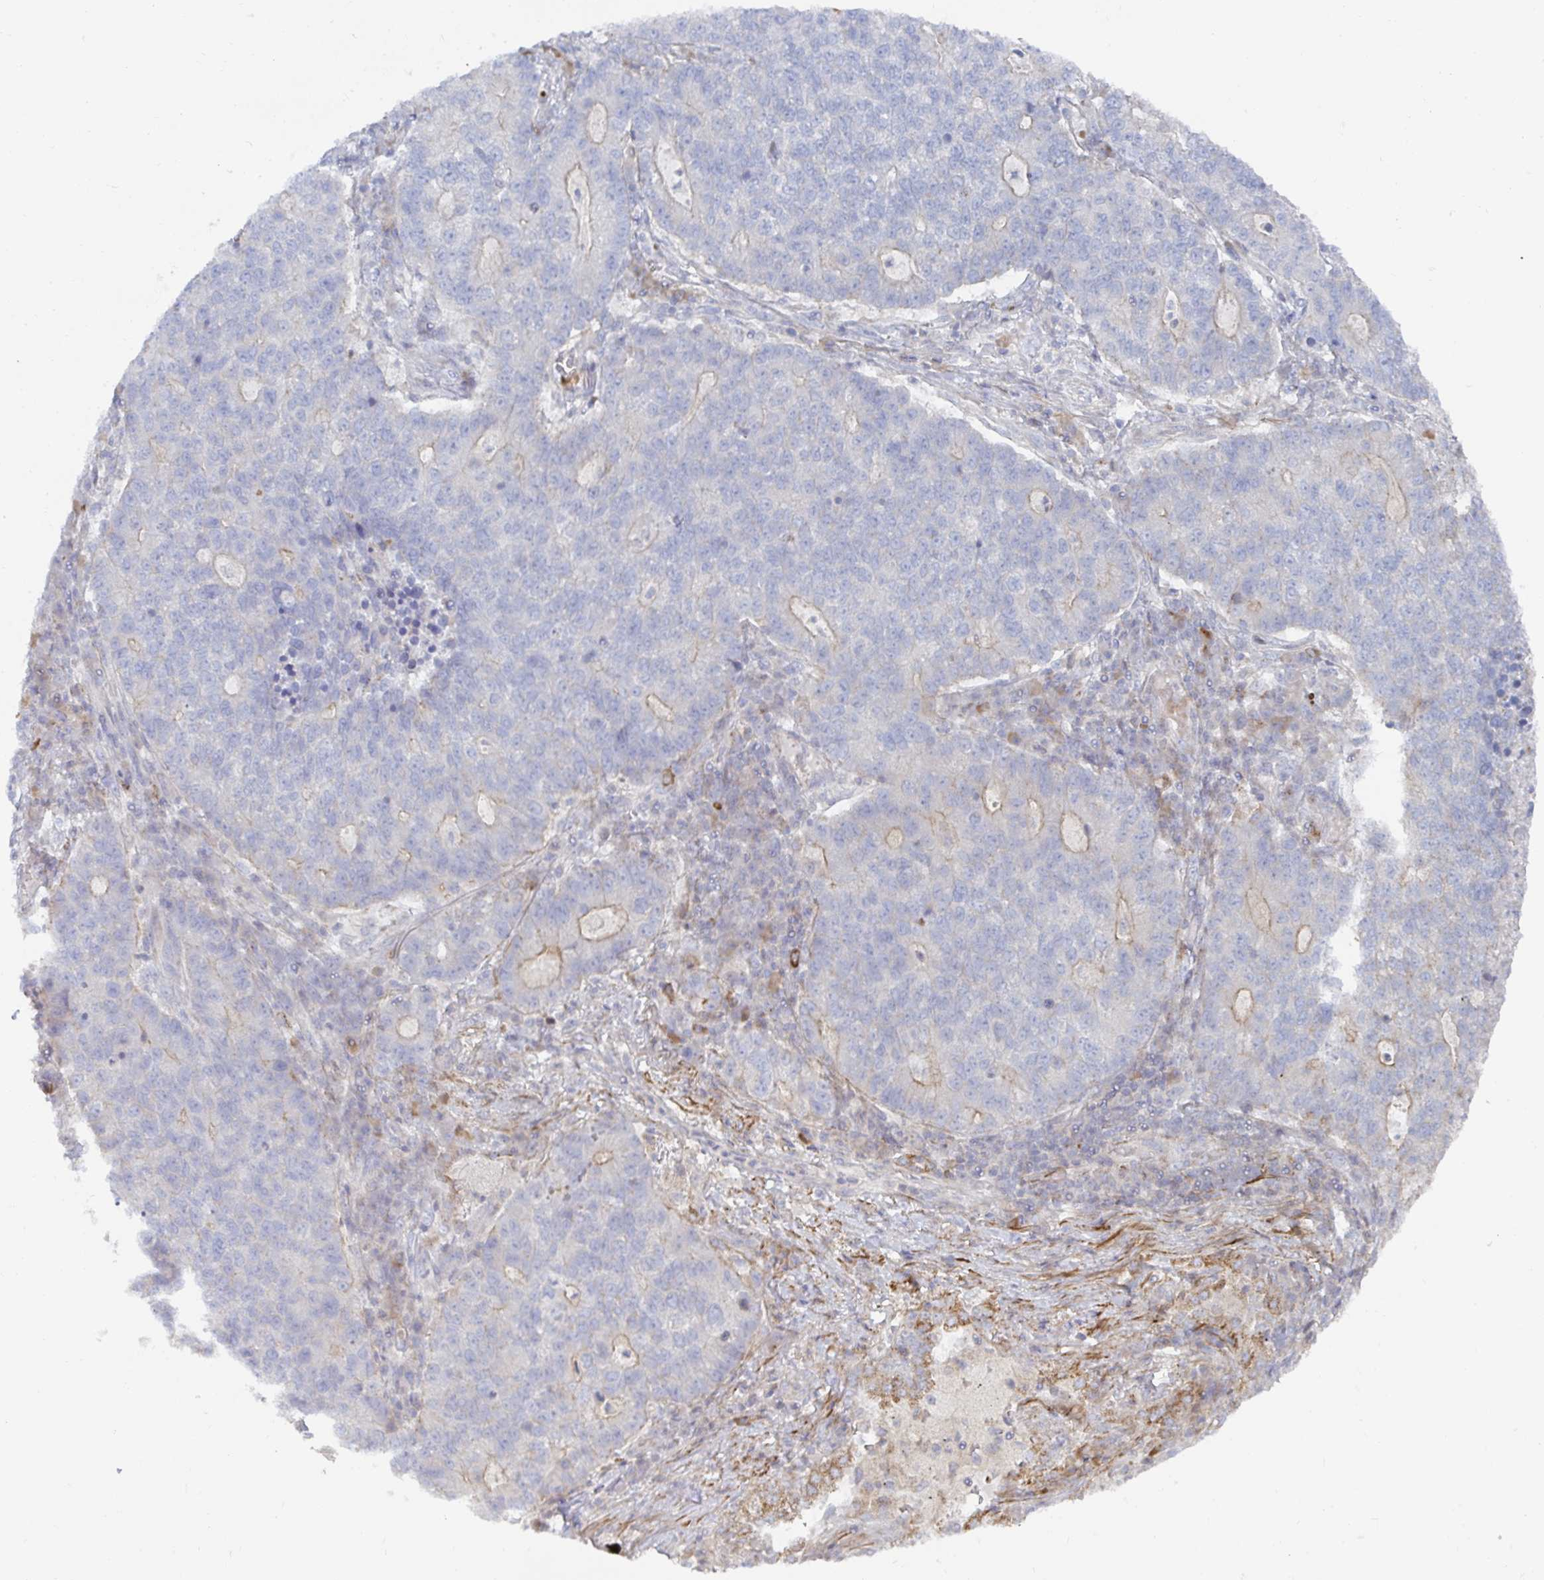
{"staining": {"intensity": "weak", "quantity": "<25%", "location": "cytoplasmic/membranous"}, "tissue": "lung cancer", "cell_type": "Tumor cells", "image_type": "cancer", "snomed": [{"axis": "morphology", "description": "Adenocarcinoma, NOS"}, {"axis": "topography", "description": "Lung"}], "caption": "Image shows no significant protein expression in tumor cells of lung adenocarcinoma.", "gene": "SSH2", "patient": {"sex": "male", "age": 57}}